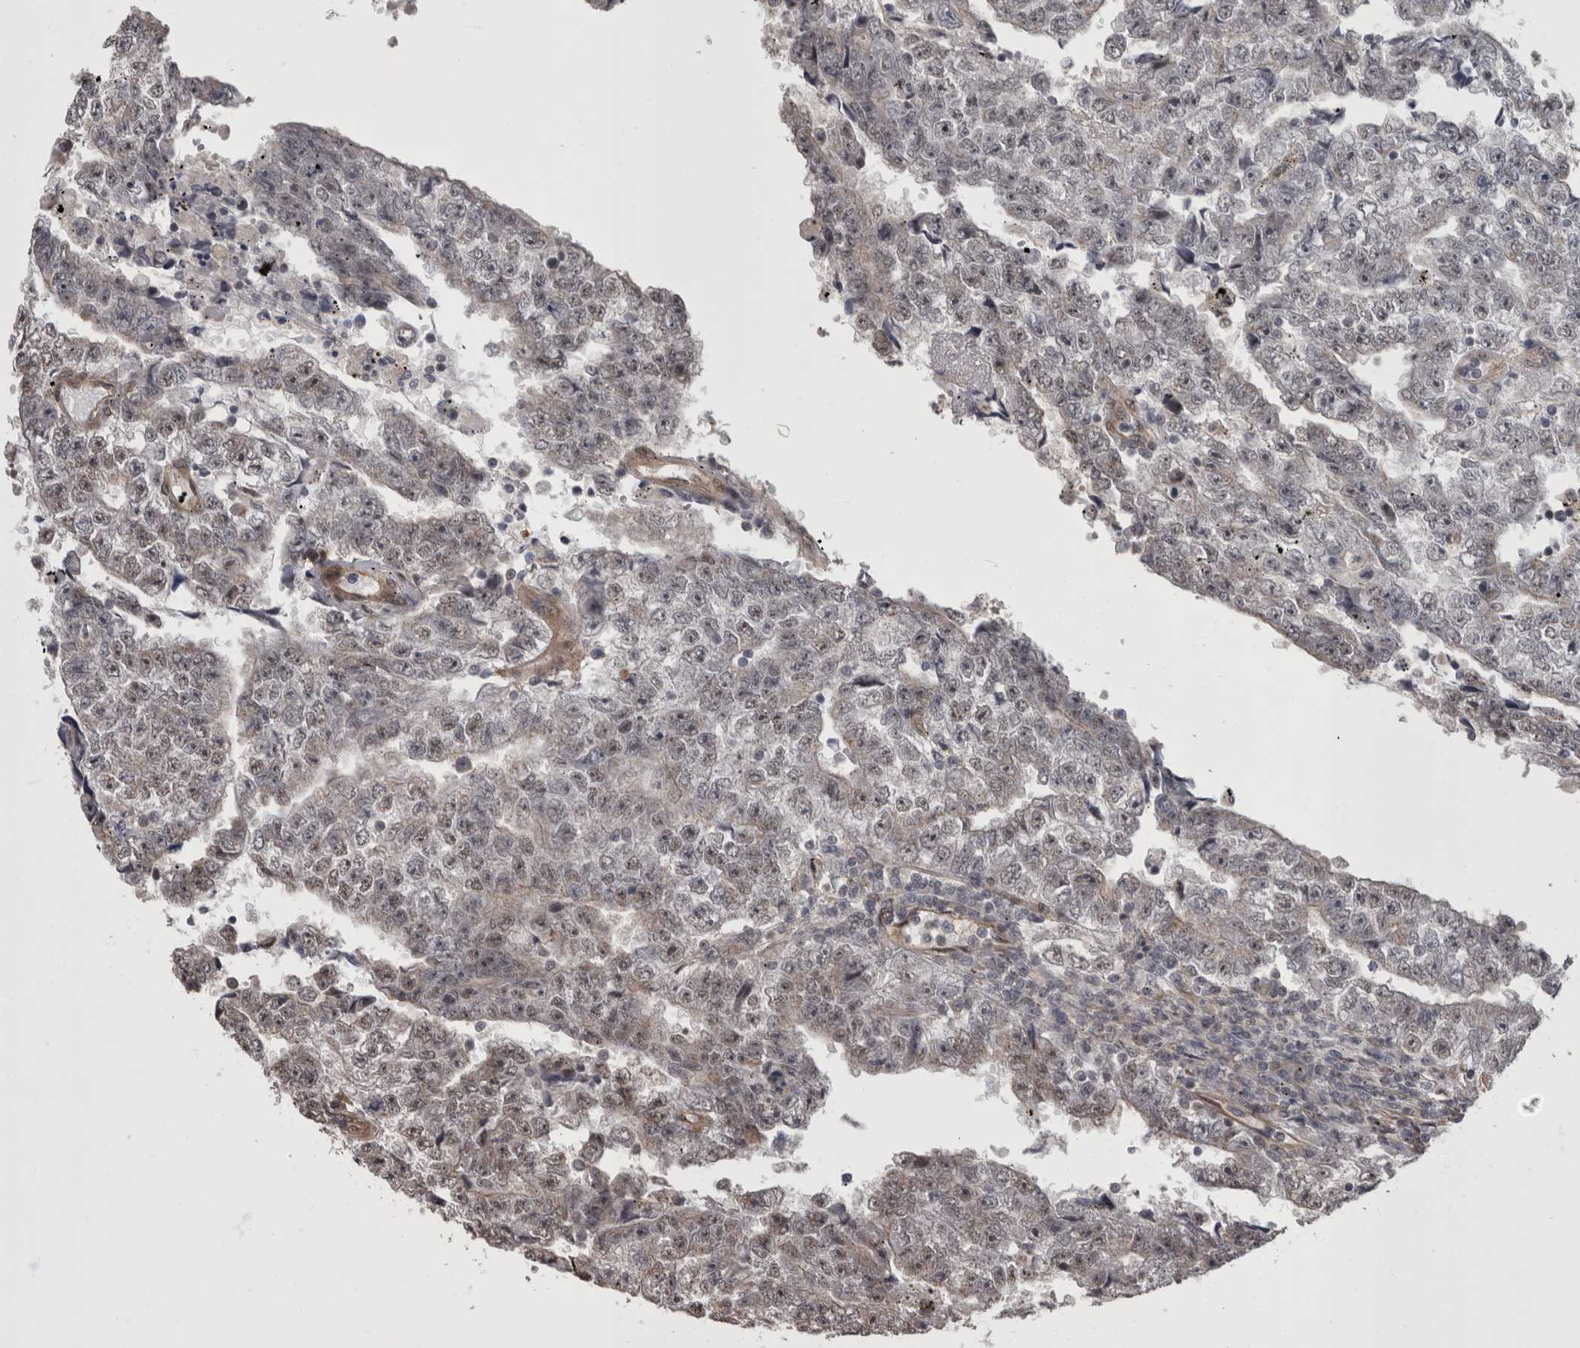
{"staining": {"intensity": "weak", "quantity": "<25%", "location": "nuclear"}, "tissue": "testis cancer", "cell_type": "Tumor cells", "image_type": "cancer", "snomed": [{"axis": "morphology", "description": "Carcinoma, Embryonal, NOS"}, {"axis": "topography", "description": "Testis"}], "caption": "This is a histopathology image of immunohistochemistry (IHC) staining of testis cancer, which shows no staining in tumor cells. The staining was performed using DAB to visualize the protein expression in brown, while the nuclei were stained in blue with hematoxylin (Magnification: 20x).", "gene": "AKT3", "patient": {"sex": "male", "age": 25}}